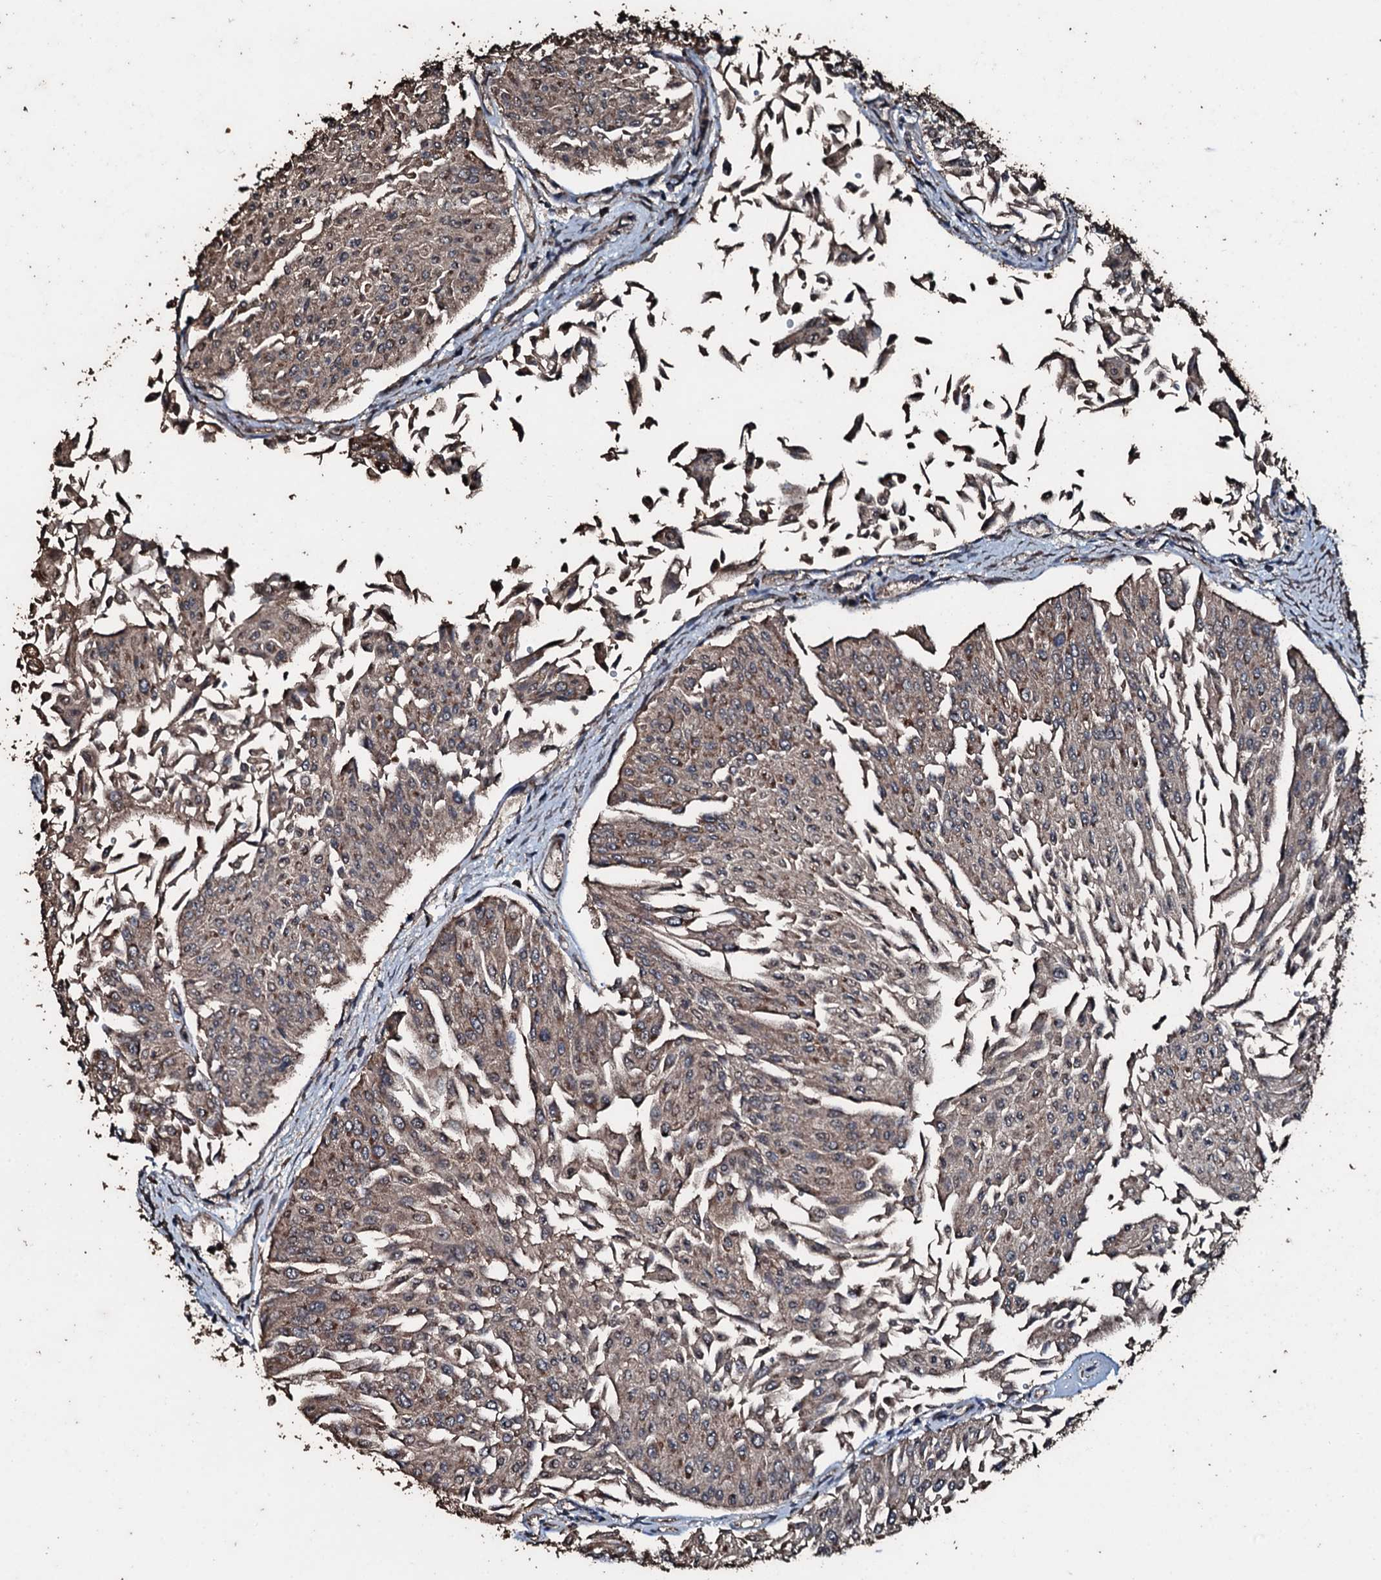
{"staining": {"intensity": "weak", "quantity": "25%-75%", "location": "cytoplasmic/membranous"}, "tissue": "urothelial cancer", "cell_type": "Tumor cells", "image_type": "cancer", "snomed": [{"axis": "morphology", "description": "Urothelial carcinoma, Low grade"}, {"axis": "topography", "description": "Urinary bladder"}], "caption": "Protein analysis of low-grade urothelial carcinoma tissue reveals weak cytoplasmic/membranous positivity in about 25%-75% of tumor cells.", "gene": "FAAP24", "patient": {"sex": "male", "age": 67}}